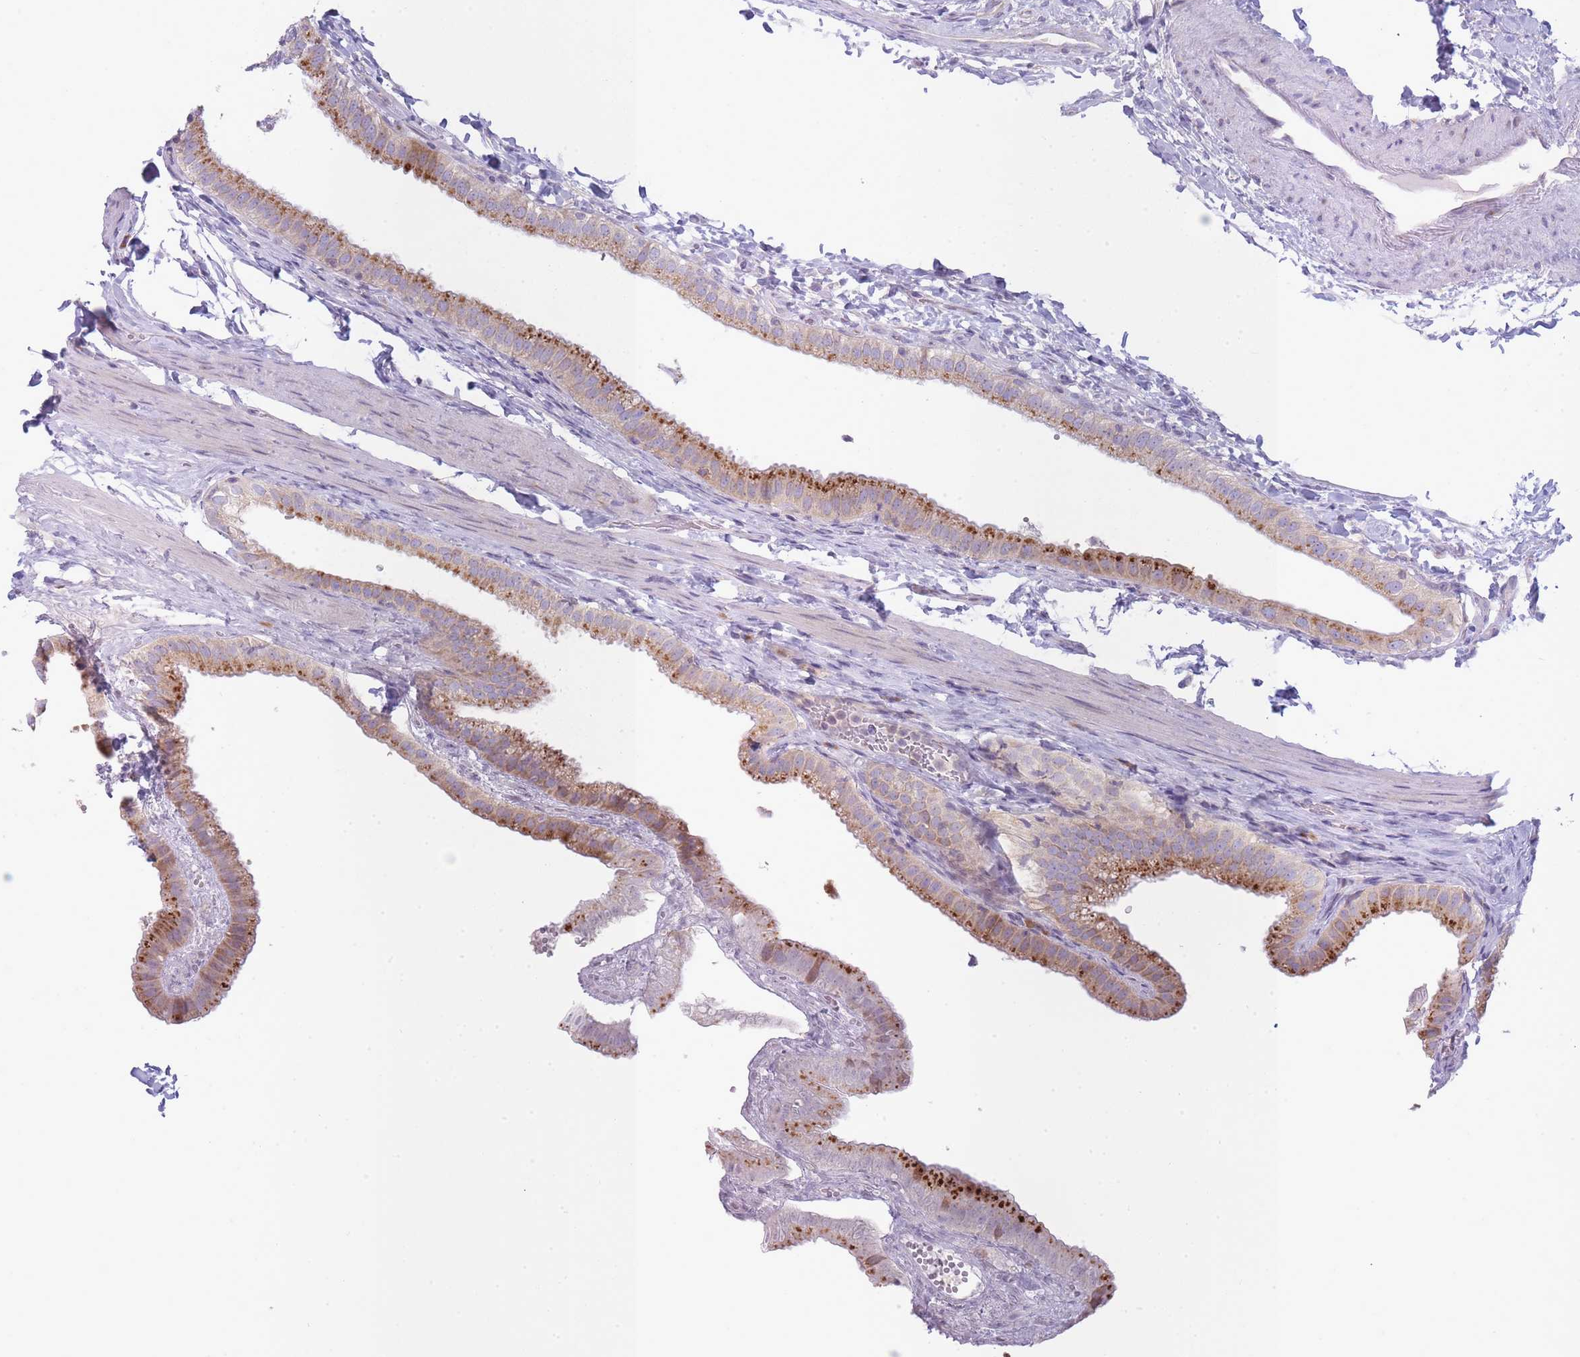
{"staining": {"intensity": "moderate", "quantity": ">75%", "location": "cytoplasmic/membranous"}, "tissue": "gallbladder", "cell_type": "Glandular cells", "image_type": "normal", "snomed": [{"axis": "morphology", "description": "Normal tissue, NOS"}, {"axis": "topography", "description": "Gallbladder"}], "caption": "The micrograph shows staining of normal gallbladder, revealing moderate cytoplasmic/membranous protein staining (brown color) within glandular cells. Immunohistochemistry stains the protein in brown and the nuclei are stained blue.", "gene": "OR5L1", "patient": {"sex": "female", "age": 61}}